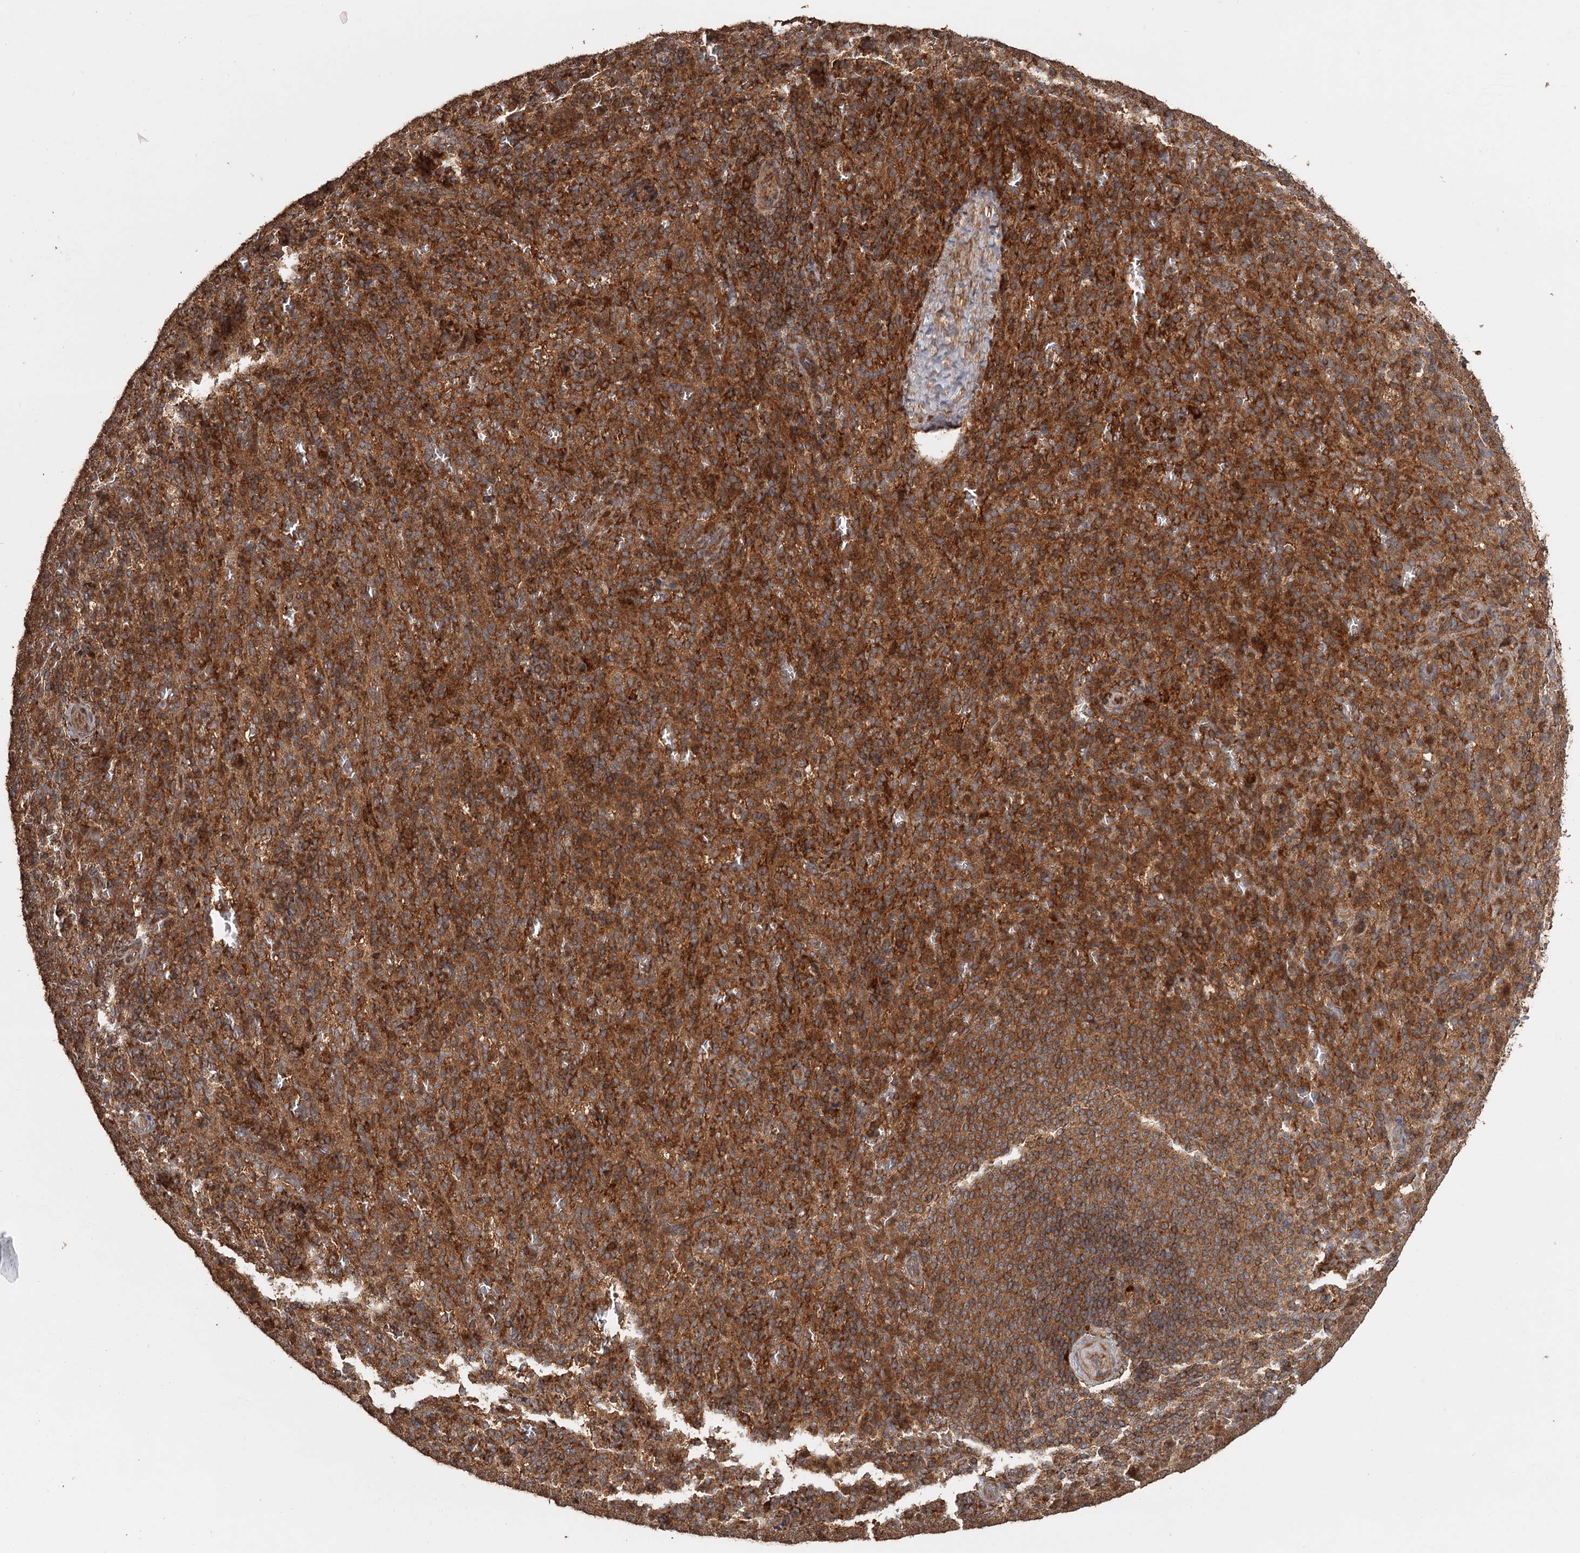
{"staining": {"intensity": "moderate", "quantity": "25%-75%", "location": "cytoplasmic/membranous,nuclear"}, "tissue": "spleen", "cell_type": "Cells in red pulp", "image_type": "normal", "snomed": [{"axis": "morphology", "description": "Normal tissue, NOS"}, {"axis": "topography", "description": "Spleen"}], "caption": "Moderate cytoplasmic/membranous,nuclear expression is seen in about 25%-75% of cells in red pulp in unremarkable spleen.", "gene": "FAXC", "patient": {"sex": "female", "age": 21}}